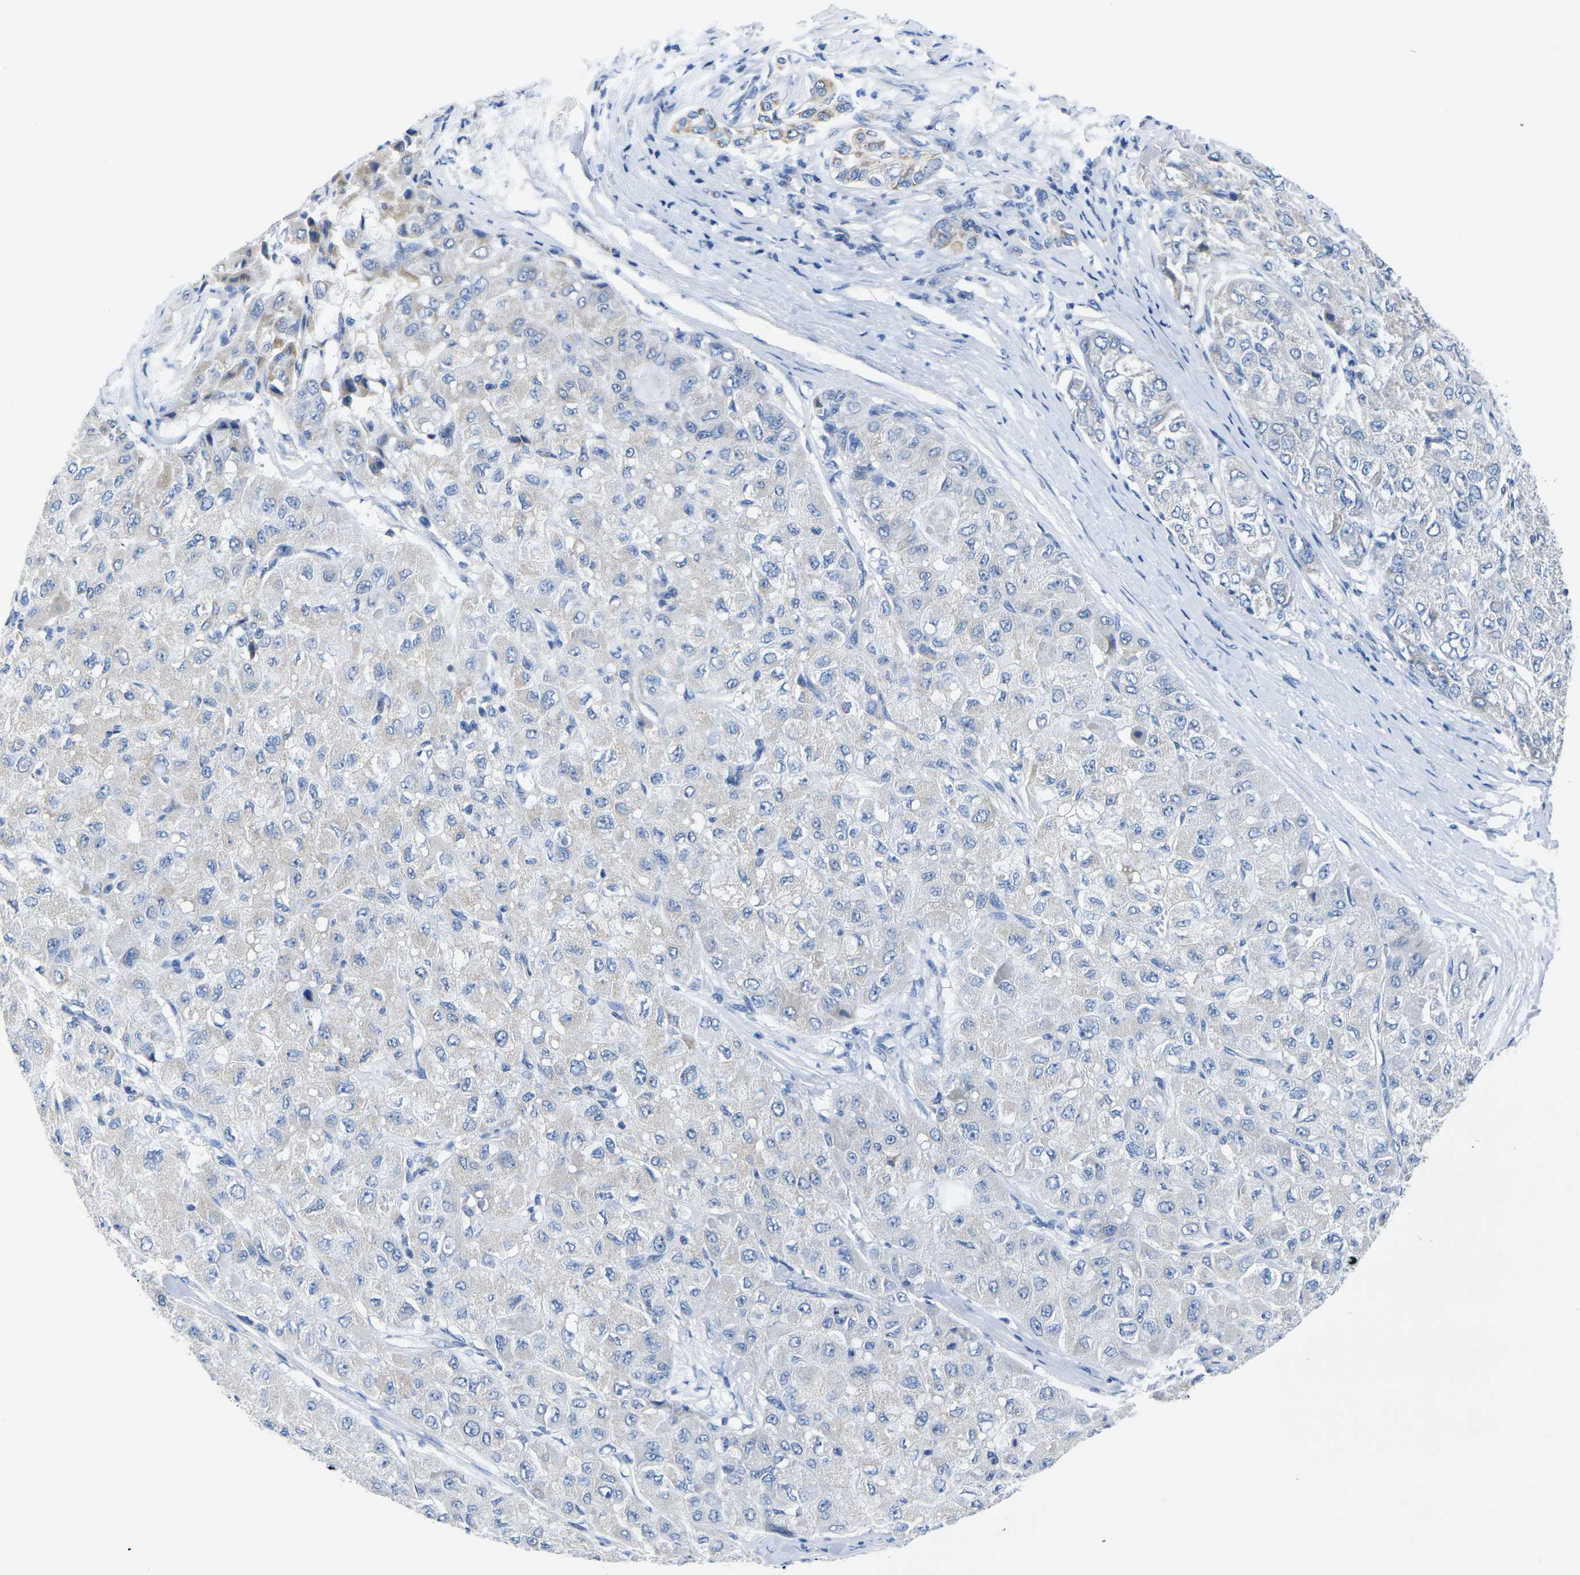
{"staining": {"intensity": "weak", "quantity": "<25%", "location": "cytoplasmic/membranous"}, "tissue": "liver cancer", "cell_type": "Tumor cells", "image_type": "cancer", "snomed": [{"axis": "morphology", "description": "Carcinoma, Hepatocellular, NOS"}, {"axis": "topography", "description": "Liver"}], "caption": "Immunohistochemistry (IHC) histopathology image of neoplastic tissue: liver hepatocellular carcinoma stained with DAB (3,3'-diaminobenzidine) exhibits no significant protein positivity in tumor cells. (DAB immunohistochemistry with hematoxylin counter stain).", "gene": "TMEM204", "patient": {"sex": "male", "age": 80}}